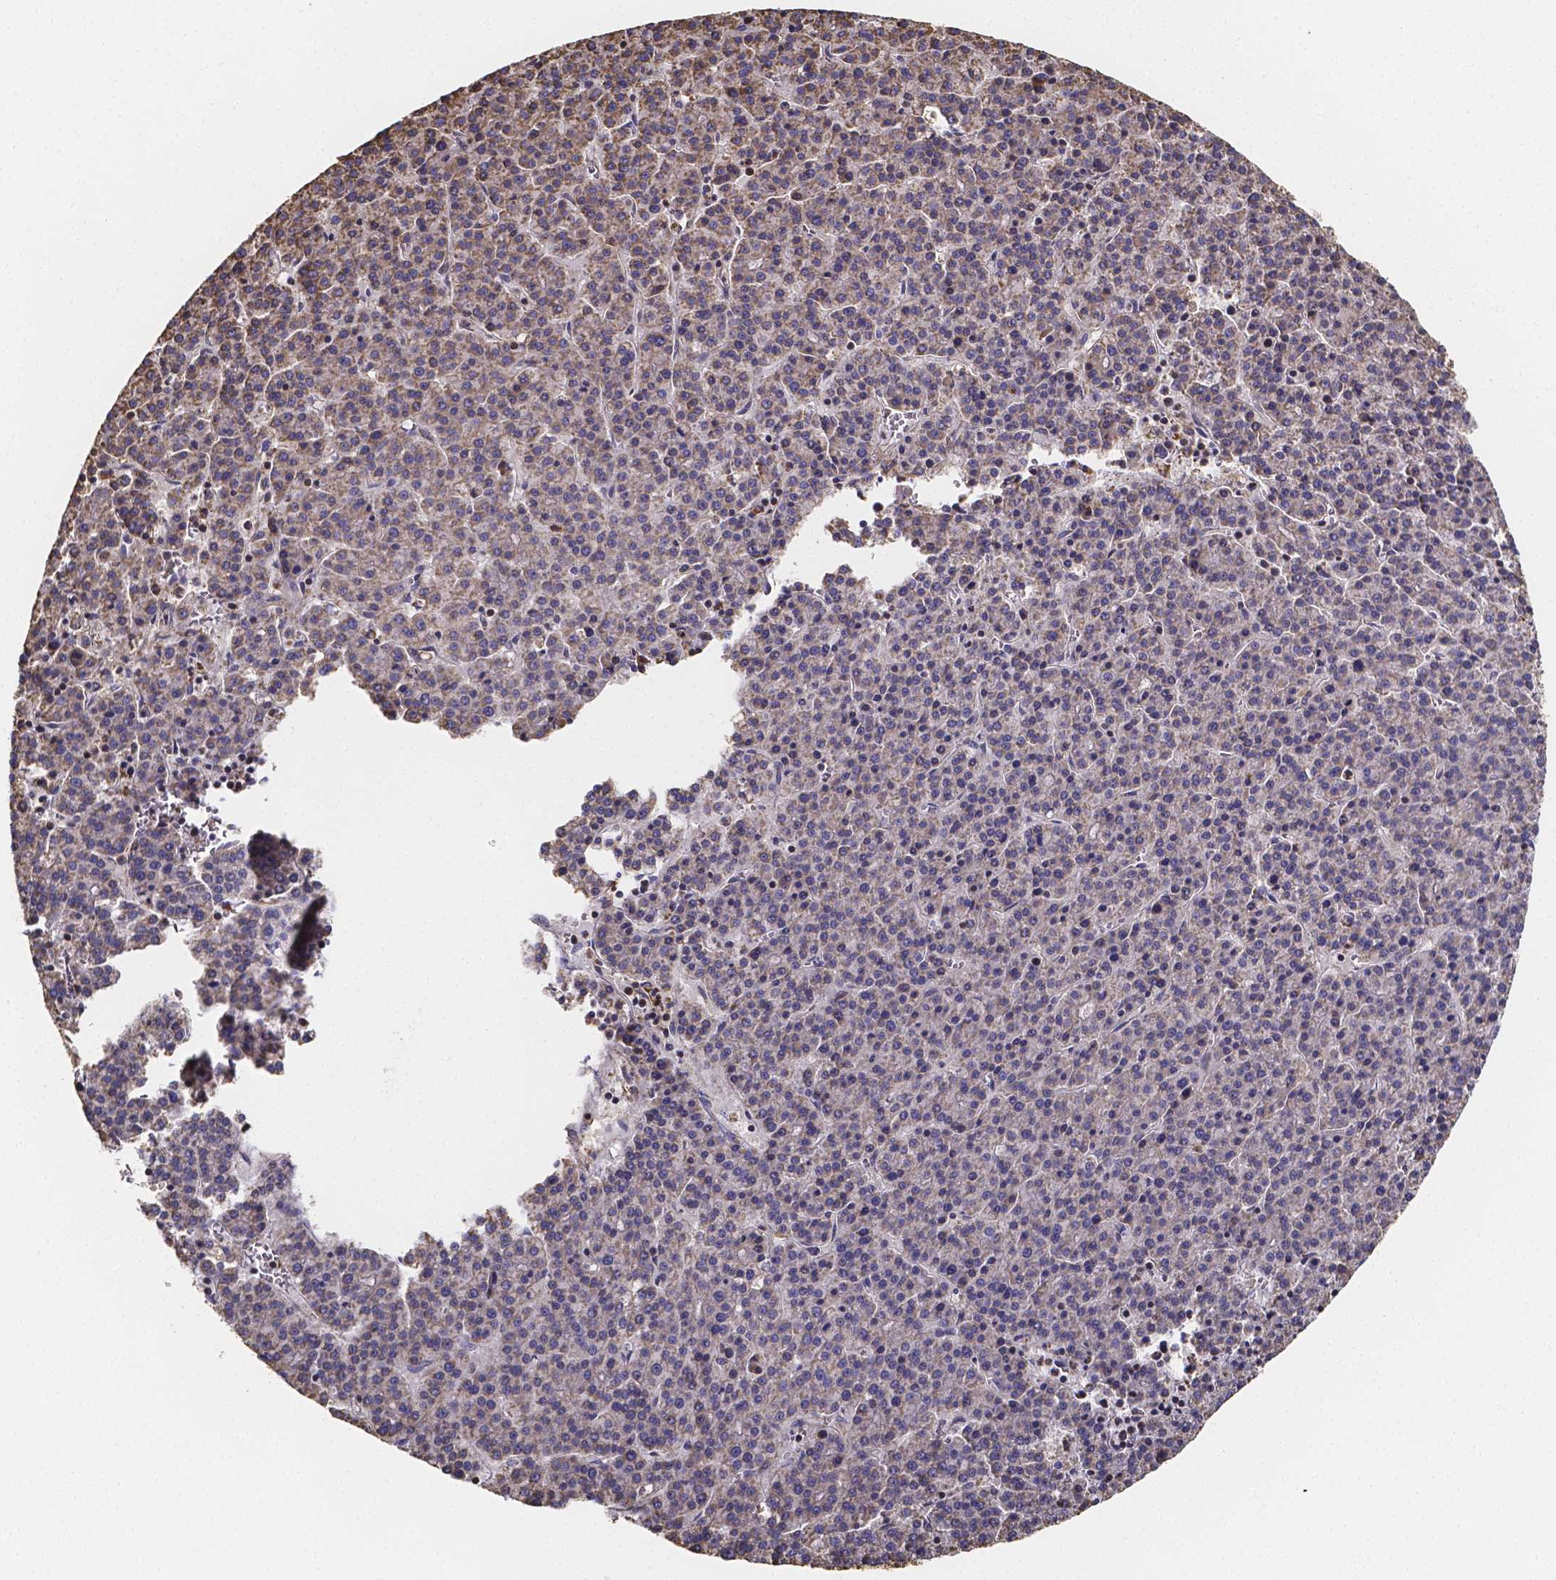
{"staining": {"intensity": "moderate", "quantity": "25%-75%", "location": "cytoplasmic/membranous"}, "tissue": "liver cancer", "cell_type": "Tumor cells", "image_type": "cancer", "snomed": [{"axis": "morphology", "description": "Carcinoma, Hepatocellular, NOS"}, {"axis": "topography", "description": "Liver"}], "caption": "Liver cancer tissue shows moderate cytoplasmic/membranous staining in approximately 25%-75% of tumor cells", "gene": "SLC35D2", "patient": {"sex": "female", "age": 58}}